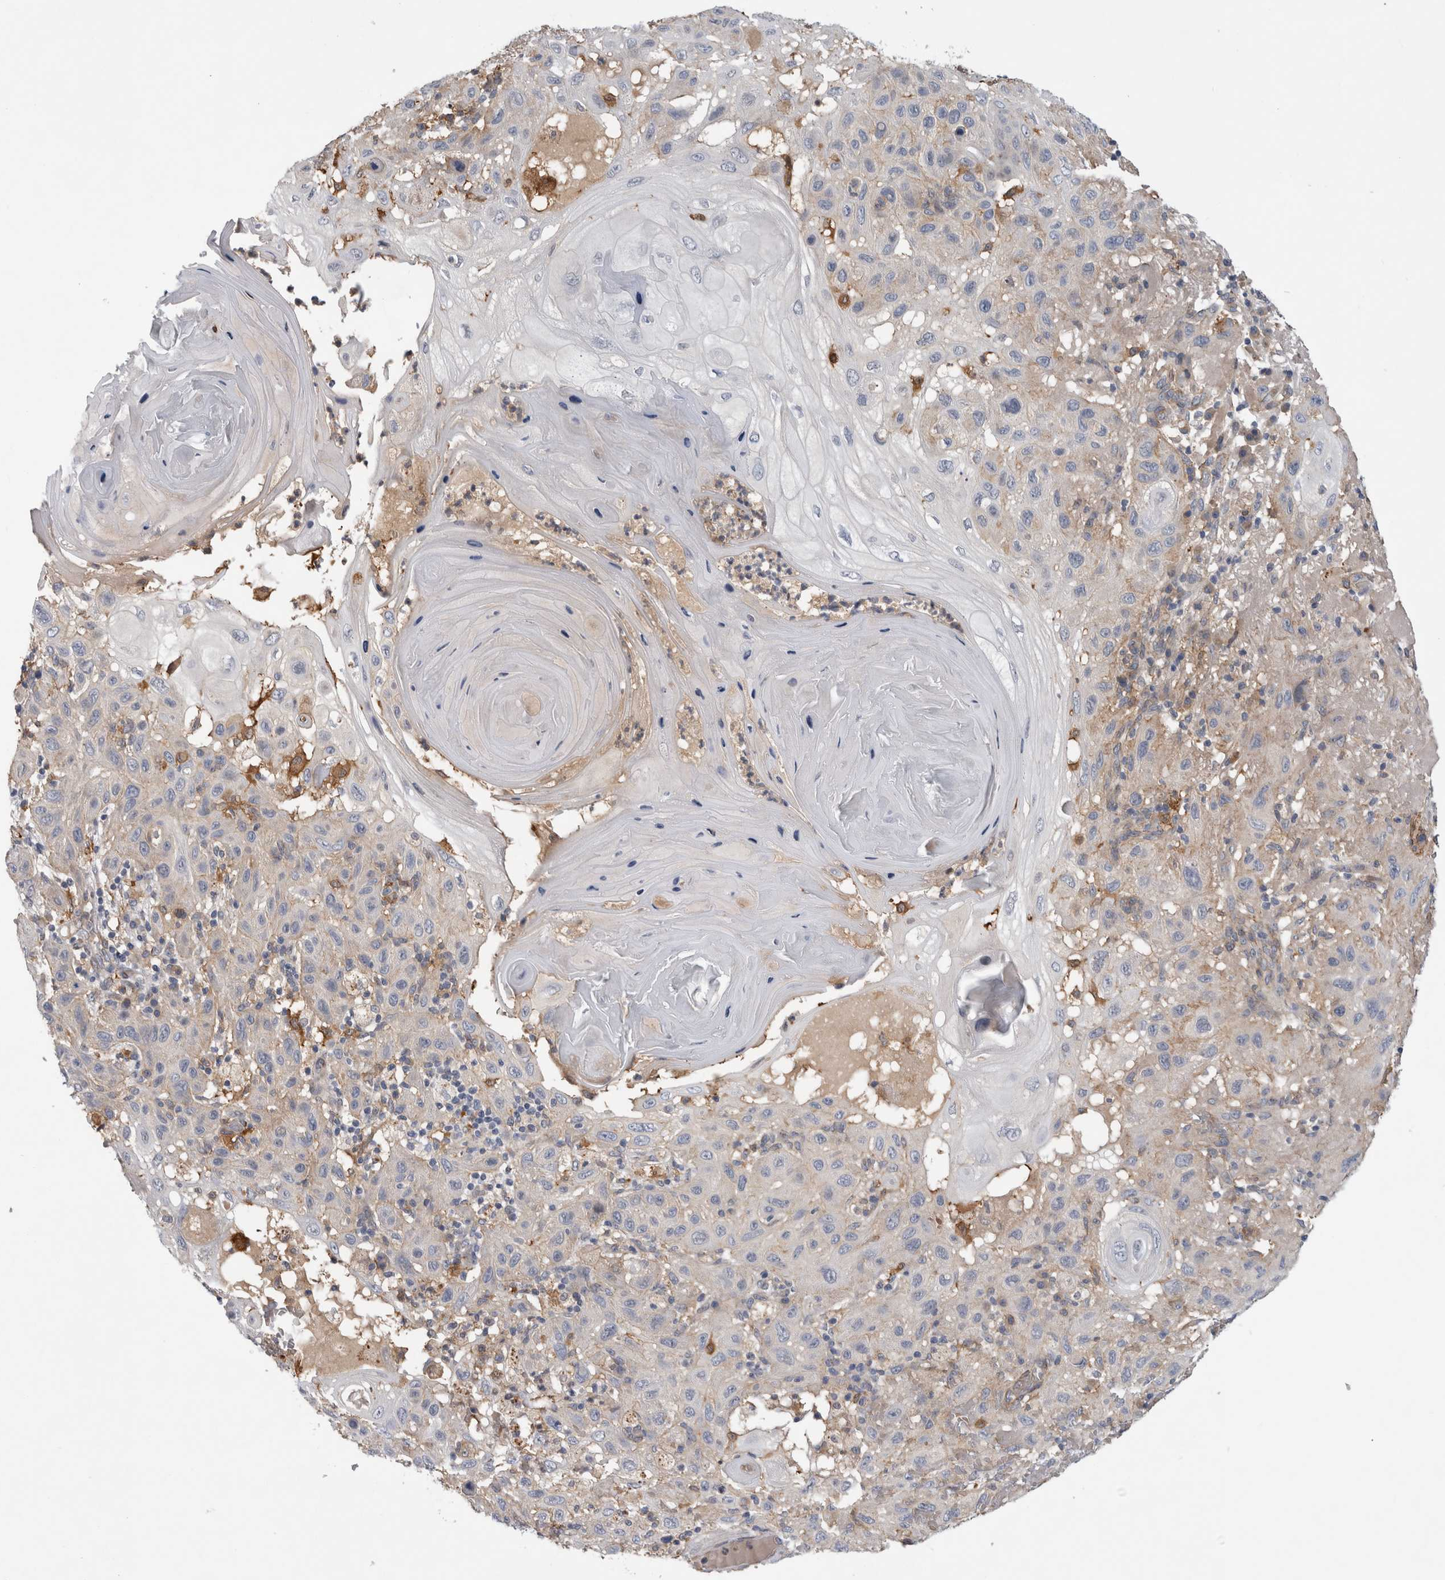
{"staining": {"intensity": "weak", "quantity": "<25%", "location": "cytoplasmic/membranous"}, "tissue": "skin cancer", "cell_type": "Tumor cells", "image_type": "cancer", "snomed": [{"axis": "morphology", "description": "Normal tissue, NOS"}, {"axis": "morphology", "description": "Squamous cell carcinoma, NOS"}, {"axis": "topography", "description": "Skin"}], "caption": "There is no significant positivity in tumor cells of skin squamous cell carcinoma.", "gene": "ANKFY1", "patient": {"sex": "female", "age": 96}}